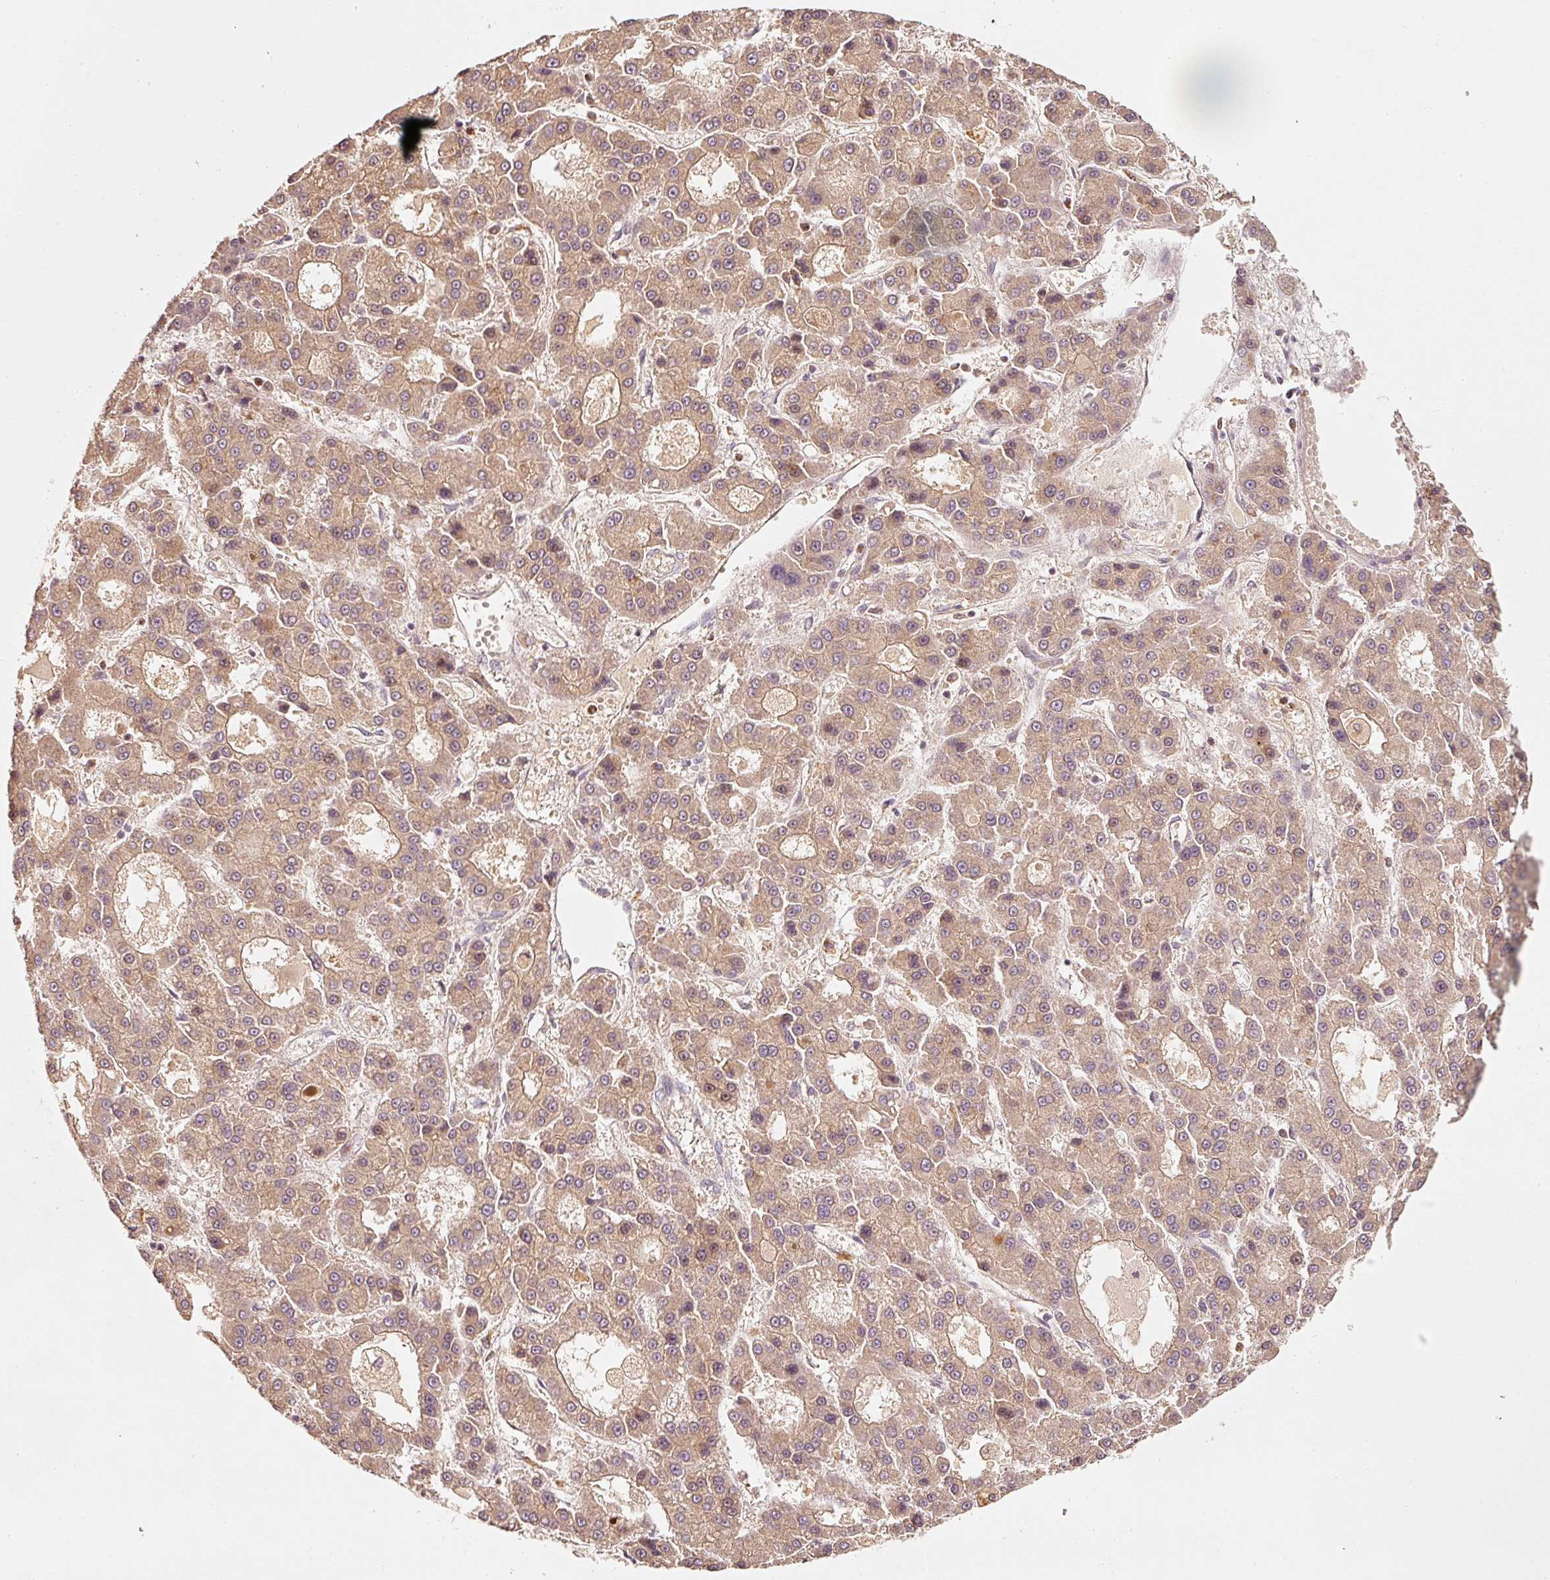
{"staining": {"intensity": "weak", "quantity": ">75%", "location": "cytoplasmic/membranous"}, "tissue": "liver cancer", "cell_type": "Tumor cells", "image_type": "cancer", "snomed": [{"axis": "morphology", "description": "Carcinoma, Hepatocellular, NOS"}, {"axis": "topography", "description": "Liver"}], "caption": "Liver hepatocellular carcinoma stained with a brown dye demonstrates weak cytoplasmic/membranous positive positivity in approximately >75% of tumor cells.", "gene": "RRAS2", "patient": {"sex": "male", "age": 70}}